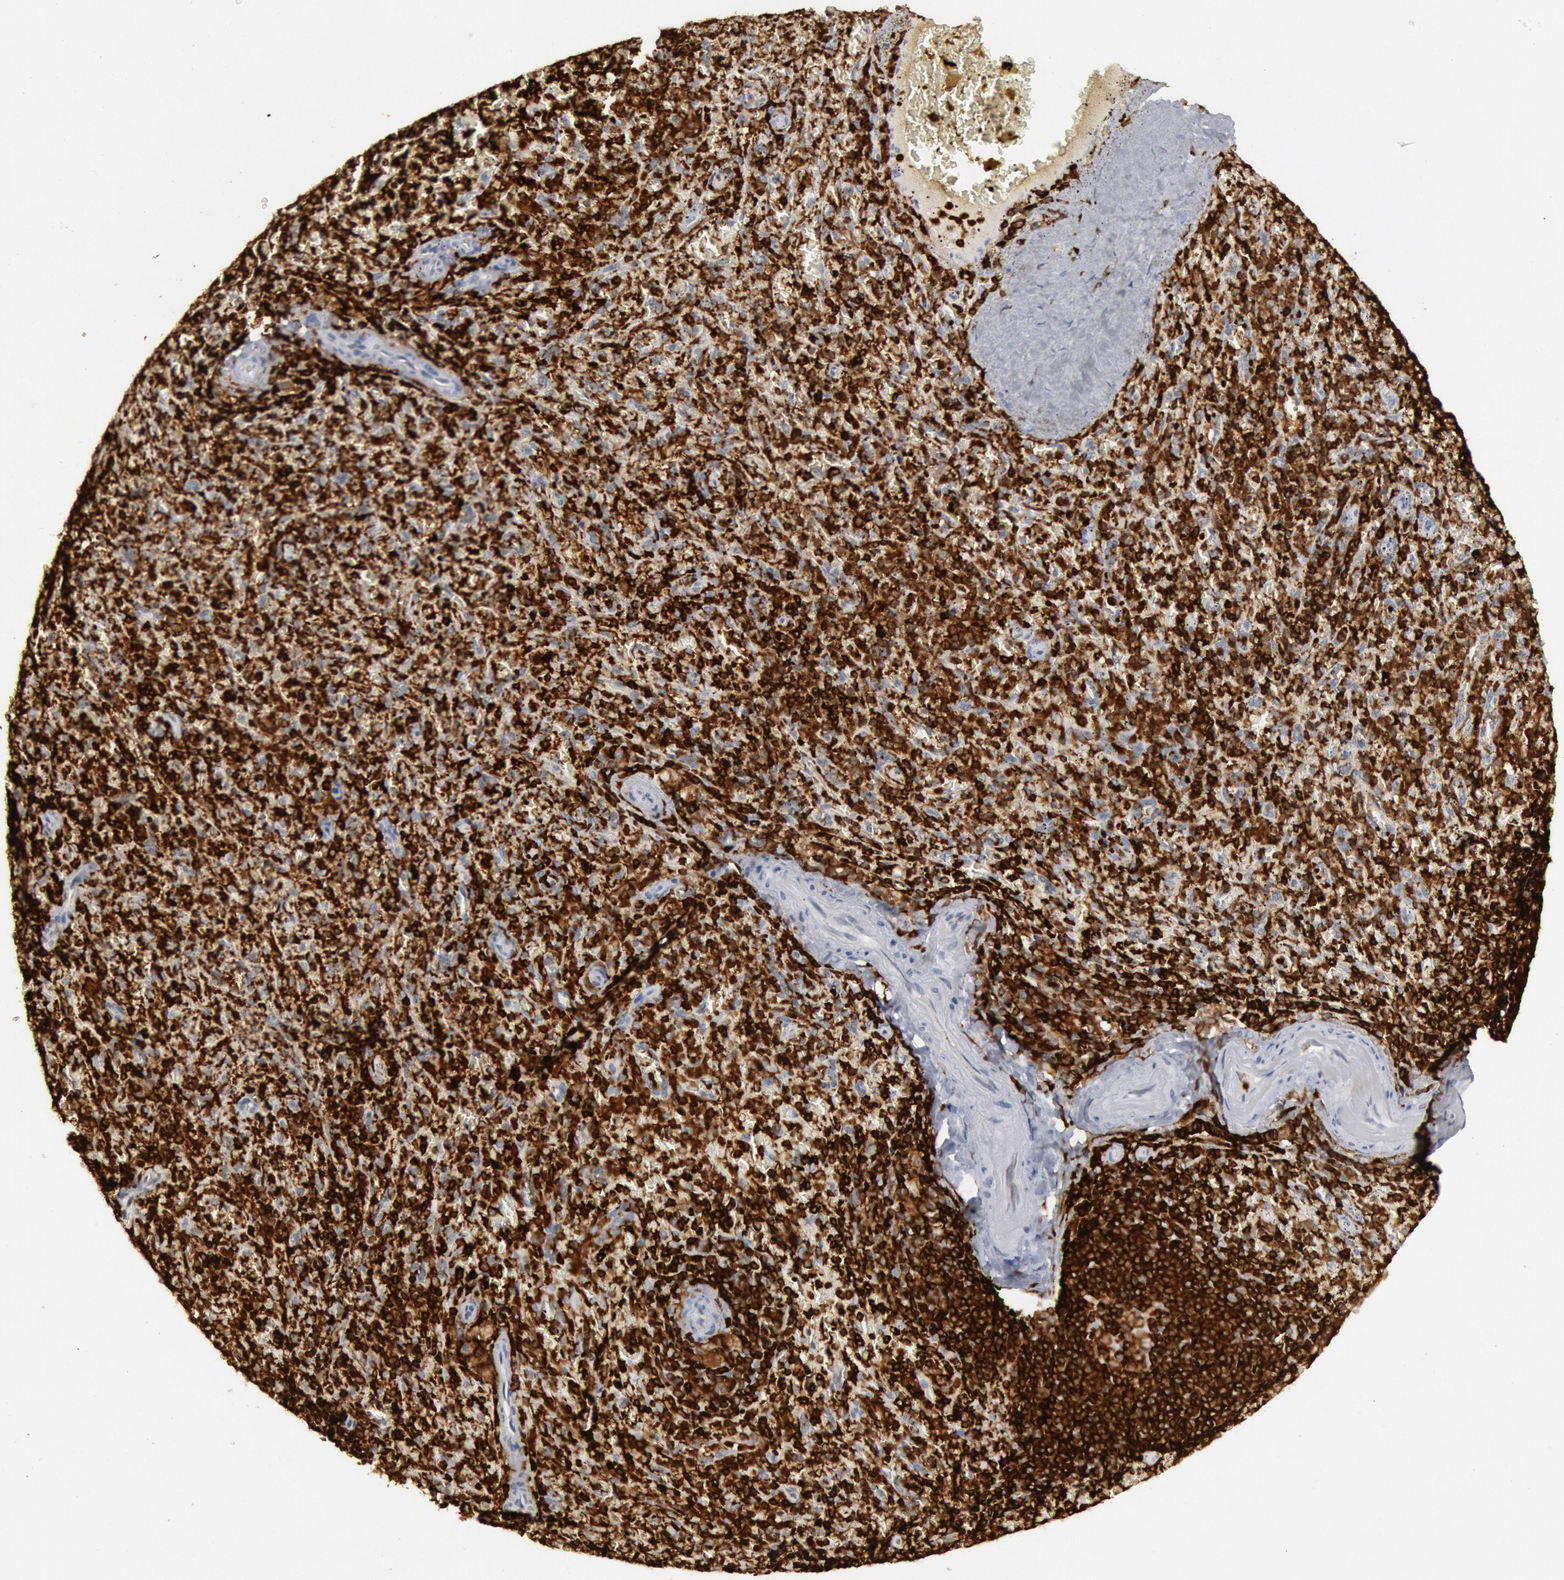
{"staining": {"intensity": "strong", "quantity": ">75%", "location": "cytoplasmic/membranous"}, "tissue": "spleen", "cell_type": "Cells in red pulp", "image_type": "normal", "snomed": [{"axis": "morphology", "description": "Normal tissue, NOS"}, {"axis": "topography", "description": "Spleen"}], "caption": "Immunohistochemical staining of benign spleen exhibits >75% levels of strong cytoplasmic/membranous protein positivity in approximately >75% of cells in red pulp.", "gene": "PTPN6", "patient": {"sex": "female", "age": 50}}